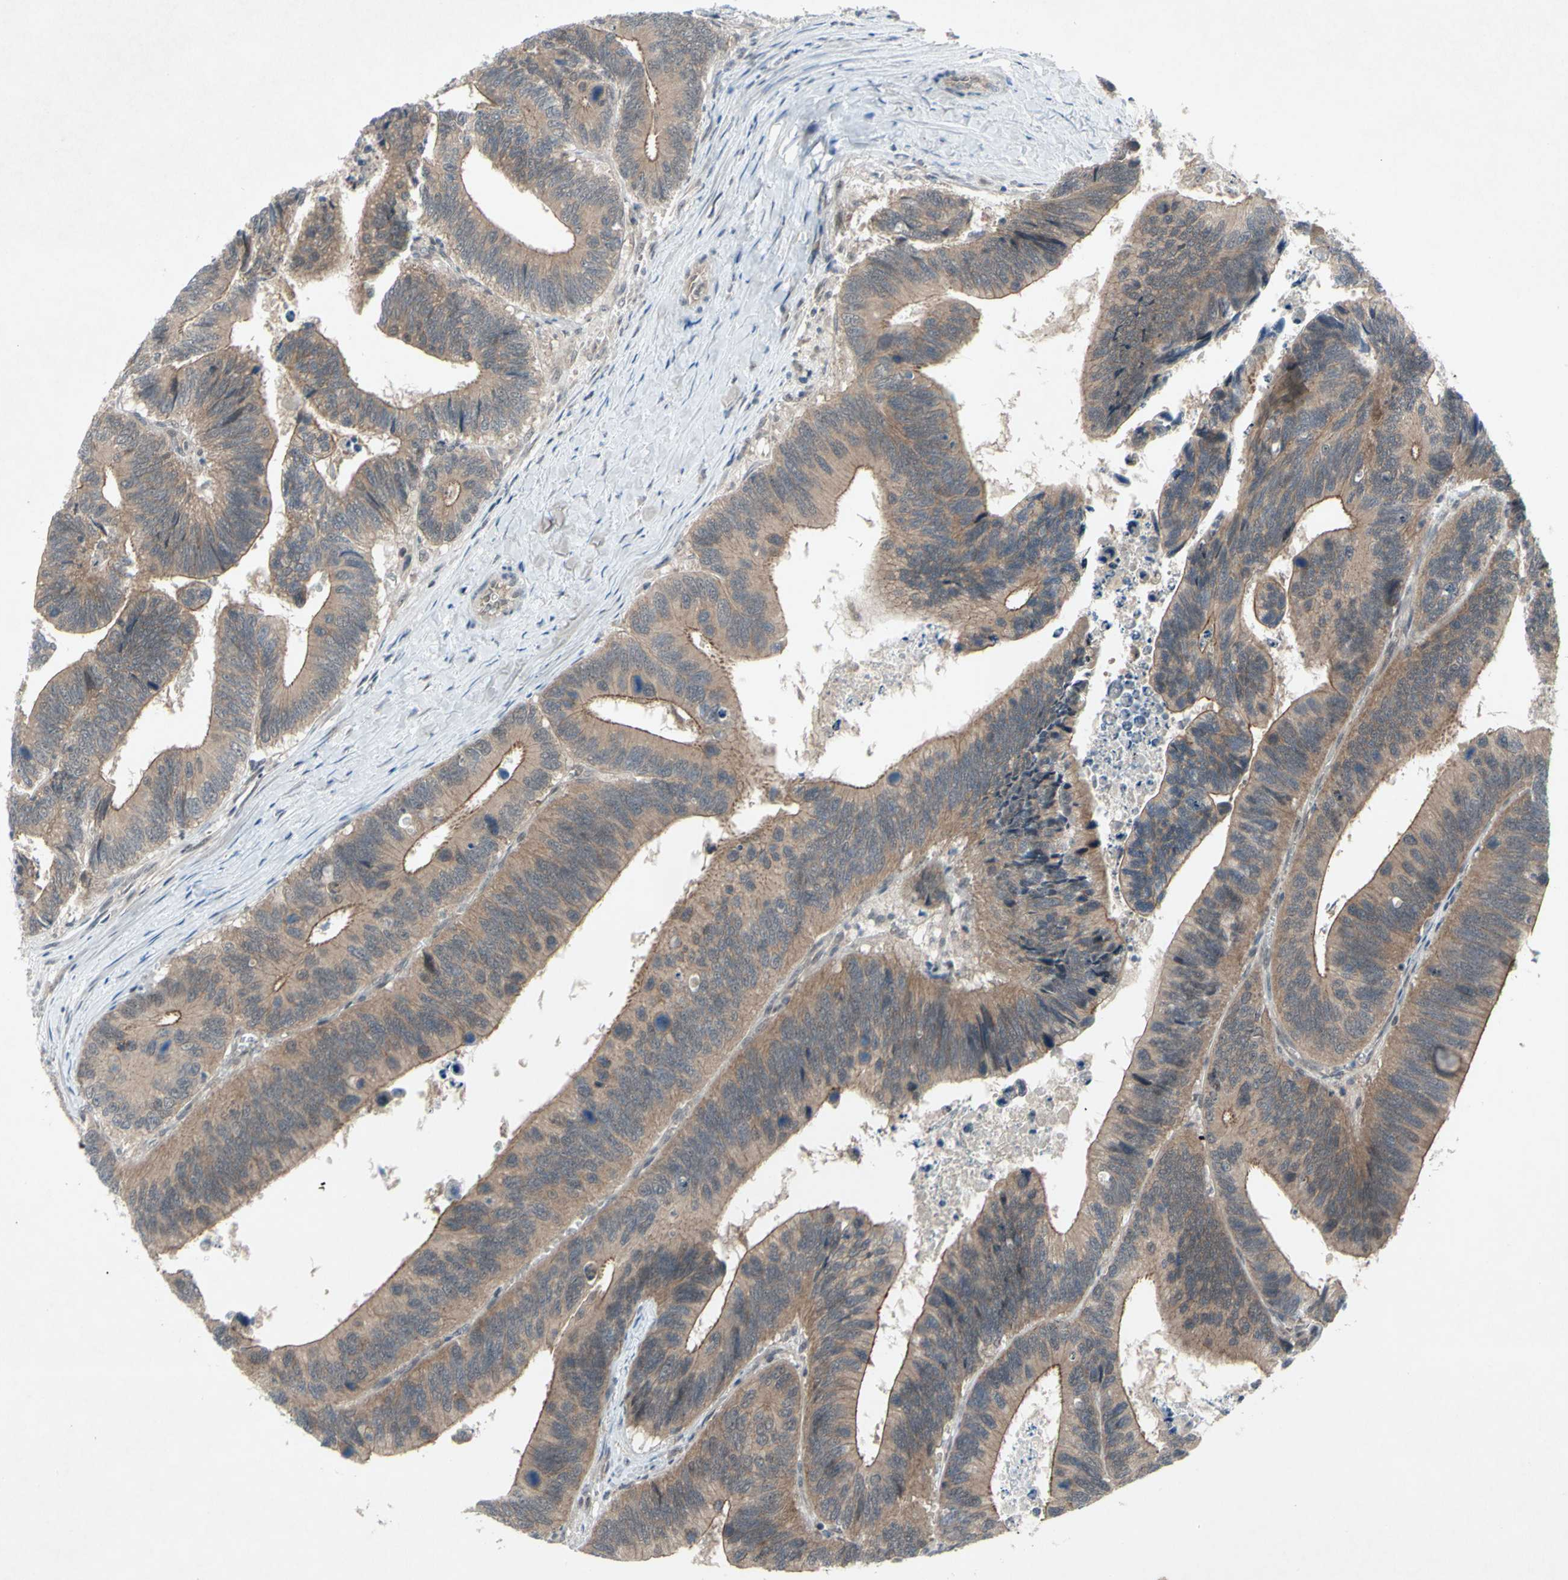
{"staining": {"intensity": "weak", "quantity": ">75%", "location": "cytoplasmic/membranous"}, "tissue": "colorectal cancer", "cell_type": "Tumor cells", "image_type": "cancer", "snomed": [{"axis": "morphology", "description": "Adenocarcinoma, NOS"}, {"axis": "topography", "description": "Colon"}], "caption": "Colorectal cancer (adenocarcinoma) tissue reveals weak cytoplasmic/membranous expression in approximately >75% of tumor cells", "gene": "TRDMT1", "patient": {"sex": "male", "age": 72}}